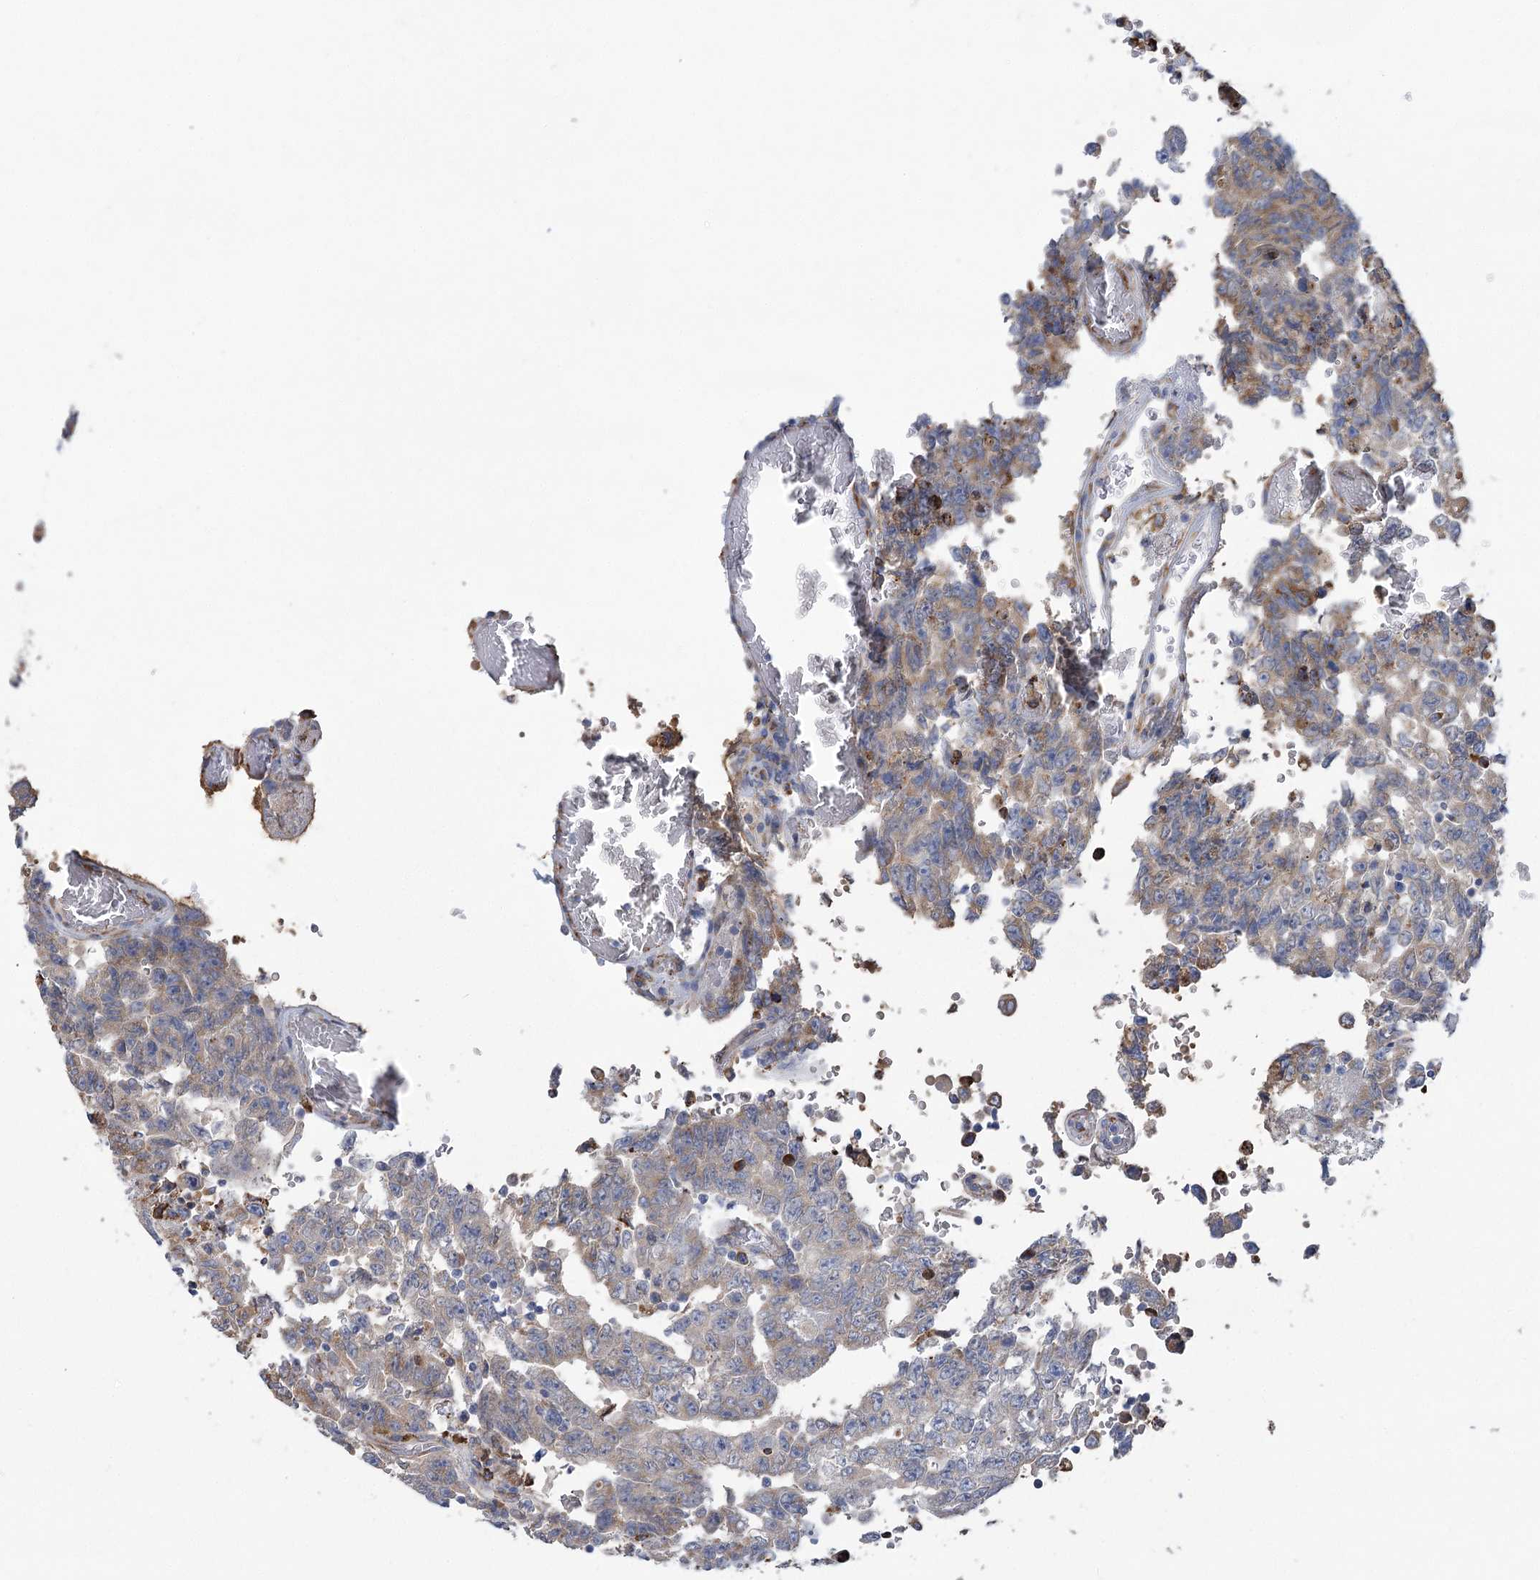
{"staining": {"intensity": "moderate", "quantity": "<25%", "location": "cytoplasmic/membranous"}, "tissue": "testis cancer", "cell_type": "Tumor cells", "image_type": "cancer", "snomed": [{"axis": "morphology", "description": "Carcinoma, Embryonal, NOS"}, {"axis": "topography", "description": "Testis"}], "caption": "A histopathology image of human testis cancer (embryonal carcinoma) stained for a protein exhibits moderate cytoplasmic/membranous brown staining in tumor cells. The staining was performed using DAB to visualize the protein expression in brown, while the nuclei were stained in blue with hematoxylin (Magnification: 20x).", "gene": "METTL24", "patient": {"sex": "male", "age": 26}}